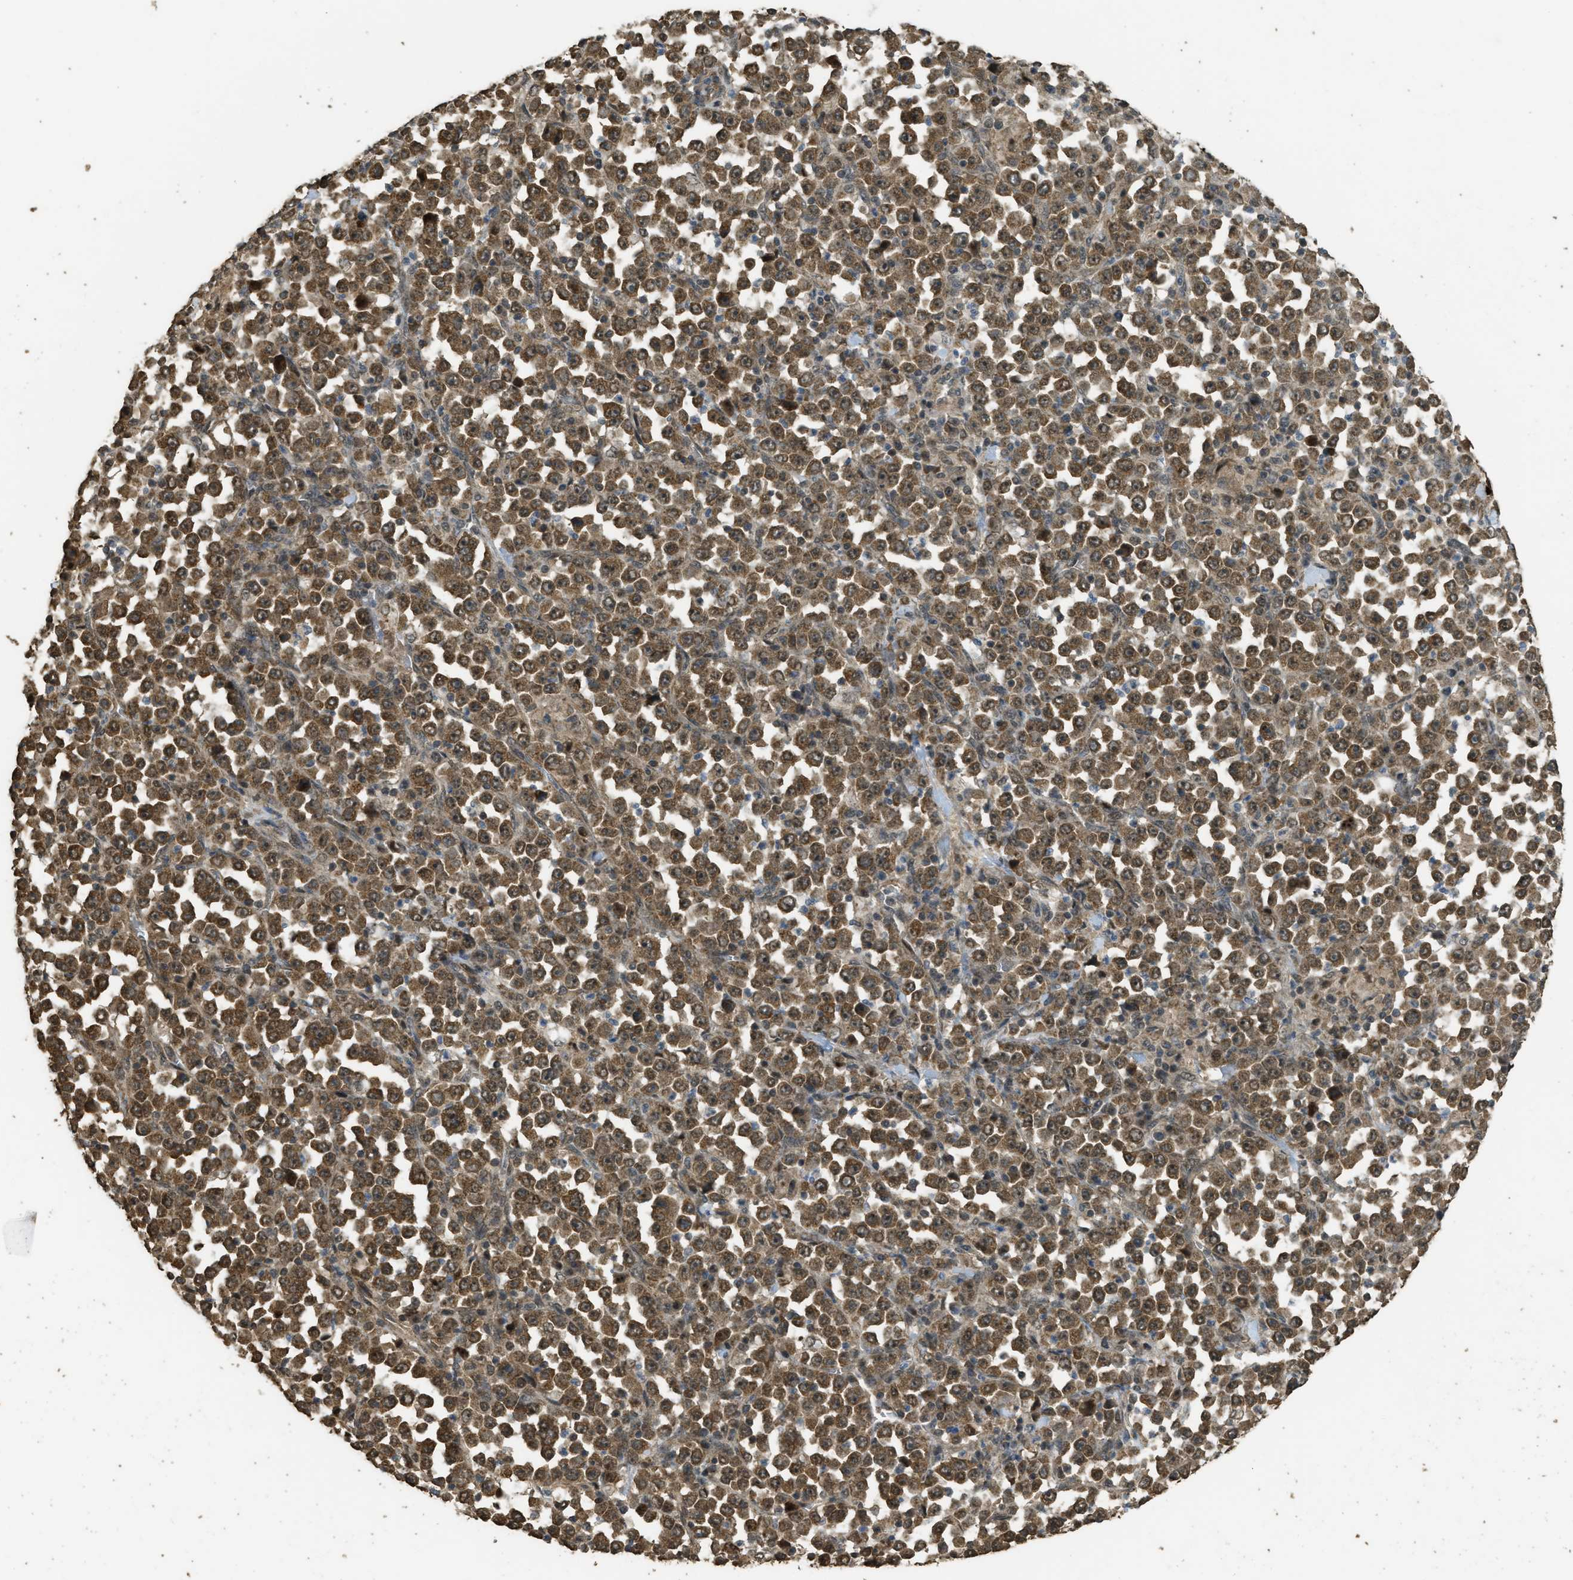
{"staining": {"intensity": "moderate", "quantity": ">75%", "location": "cytoplasmic/membranous,nuclear"}, "tissue": "stomach cancer", "cell_type": "Tumor cells", "image_type": "cancer", "snomed": [{"axis": "morphology", "description": "Normal tissue, NOS"}, {"axis": "morphology", "description": "Adenocarcinoma, NOS"}, {"axis": "topography", "description": "Stomach, upper"}, {"axis": "topography", "description": "Stomach"}], "caption": "This is an image of IHC staining of stomach adenocarcinoma, which shows moderate staining in the cytoplasmic/membranous and nuclear of tumor cells.", "gene": "CTPS1", "patient": {"sex": "male", "age": 59}}